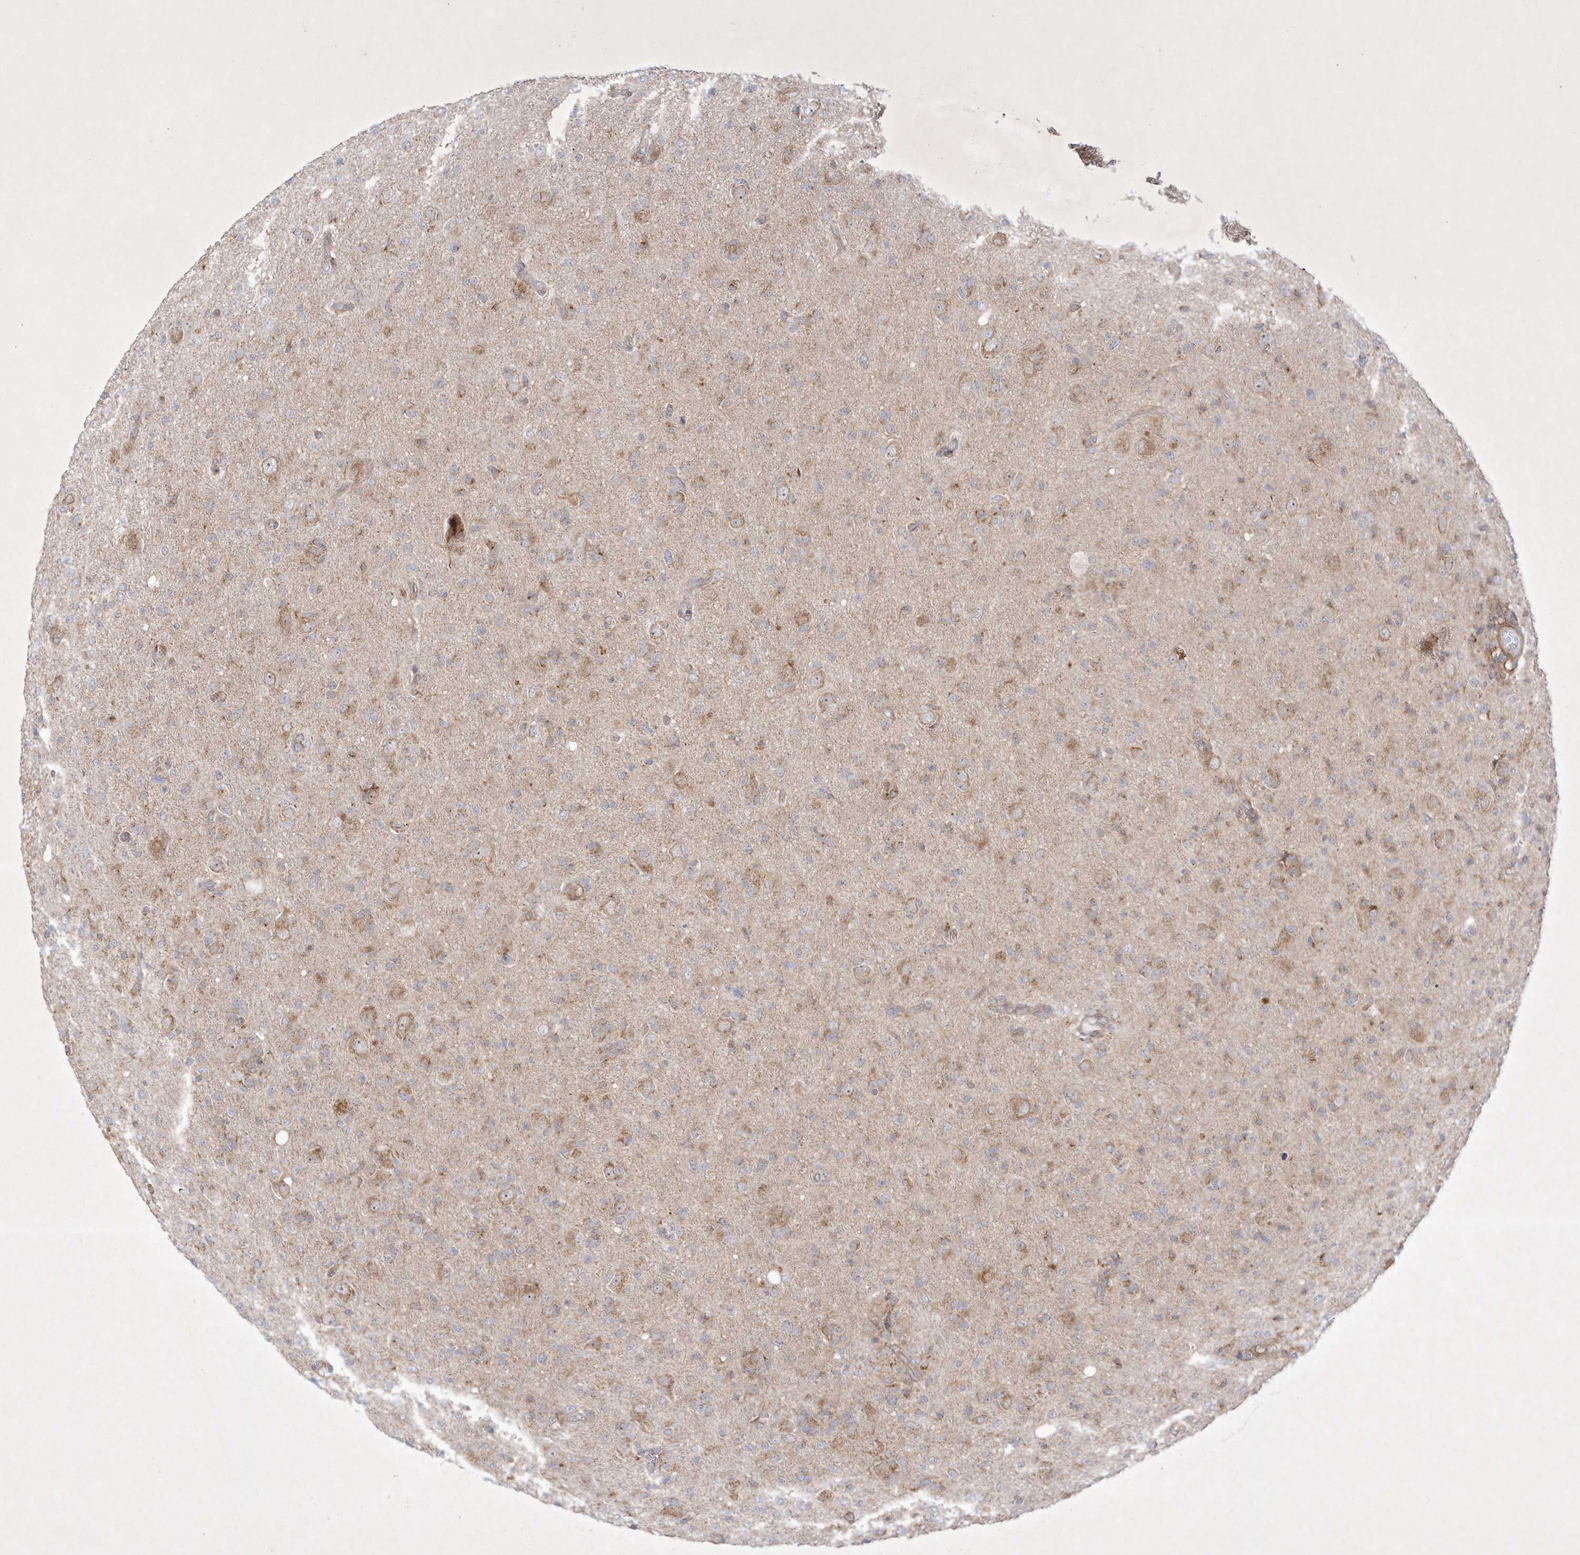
{"staining": {"intensity": "weak", "quantity": "<25%", "location": "cytoplasmic/membranous"}, "tissue": "glioma", "cell_type": "Tumor cells", "image_type": "cancer", "snomed": [{"axis": "morphology", "description": "Glioma, malignant, High grade"}, {"axis": "topography", "description": "Brain"}], "caption": "Protein analysis of high-grade glioma (malignant) exhibits no significant staining in tumor cells.", "gene": "OPA1", "patient": {"sex": "female", "age": 57}}